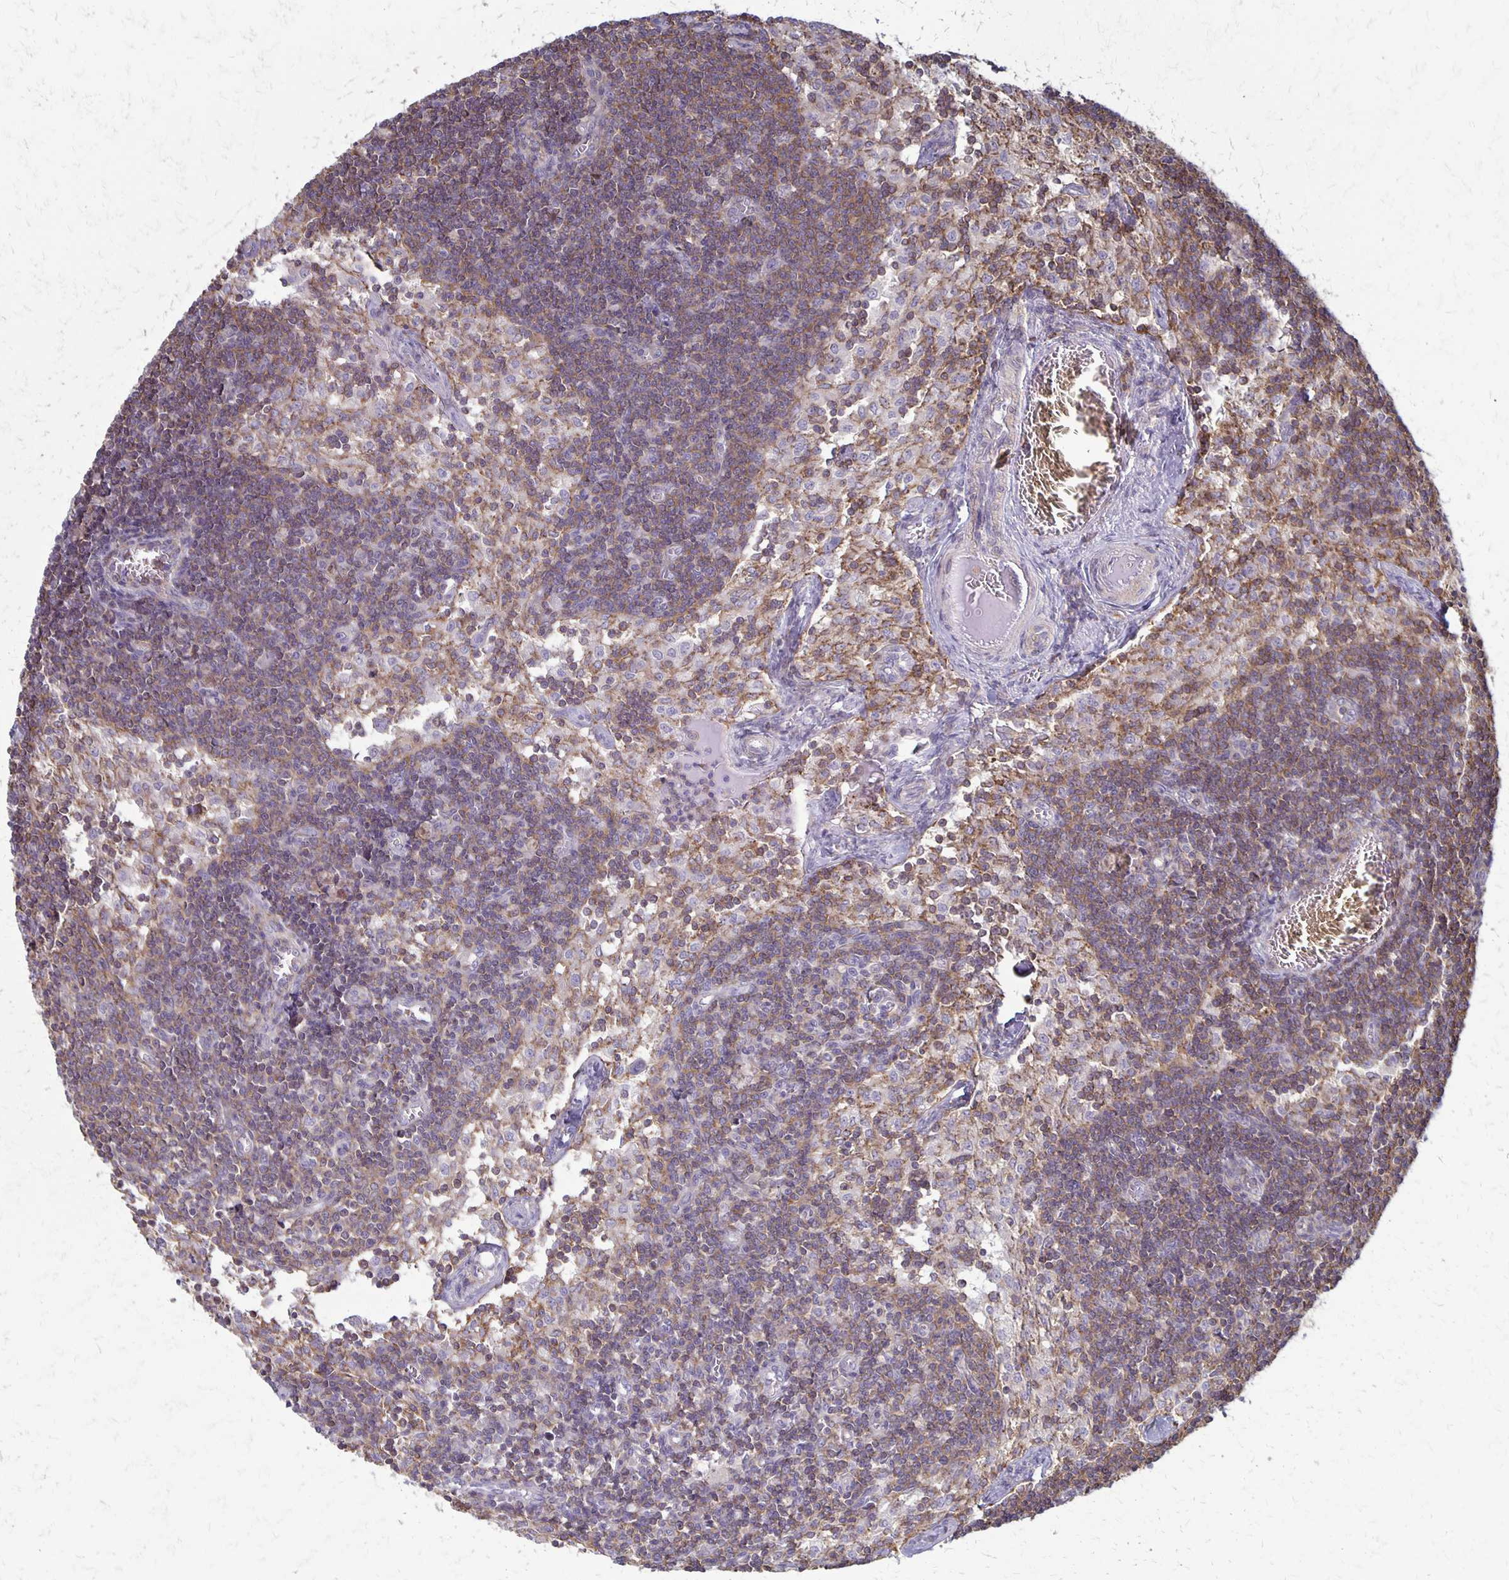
{"staining": {"intensity": "moderate", "quantity": "25%-75%", "location": "cytoplasmic/membranous"}, "tissue": "lymph node", "cell_type": "Non-germinal center cells", "image_type": "normal", "snomed": [{"axis": "morphology", "description": "Normal tissue, NOS"}, {"axis": "topography", "description": "Lymph node"}], "caption": "This is an image of immunohistochemistry (IHC) staining of normal lymph node, which shows moderate expression in the cytoplasmic/membranous of non-germinal center cells.", "gene": "SEPTIN5", "patient": {"sex": "female", "age": 31}}